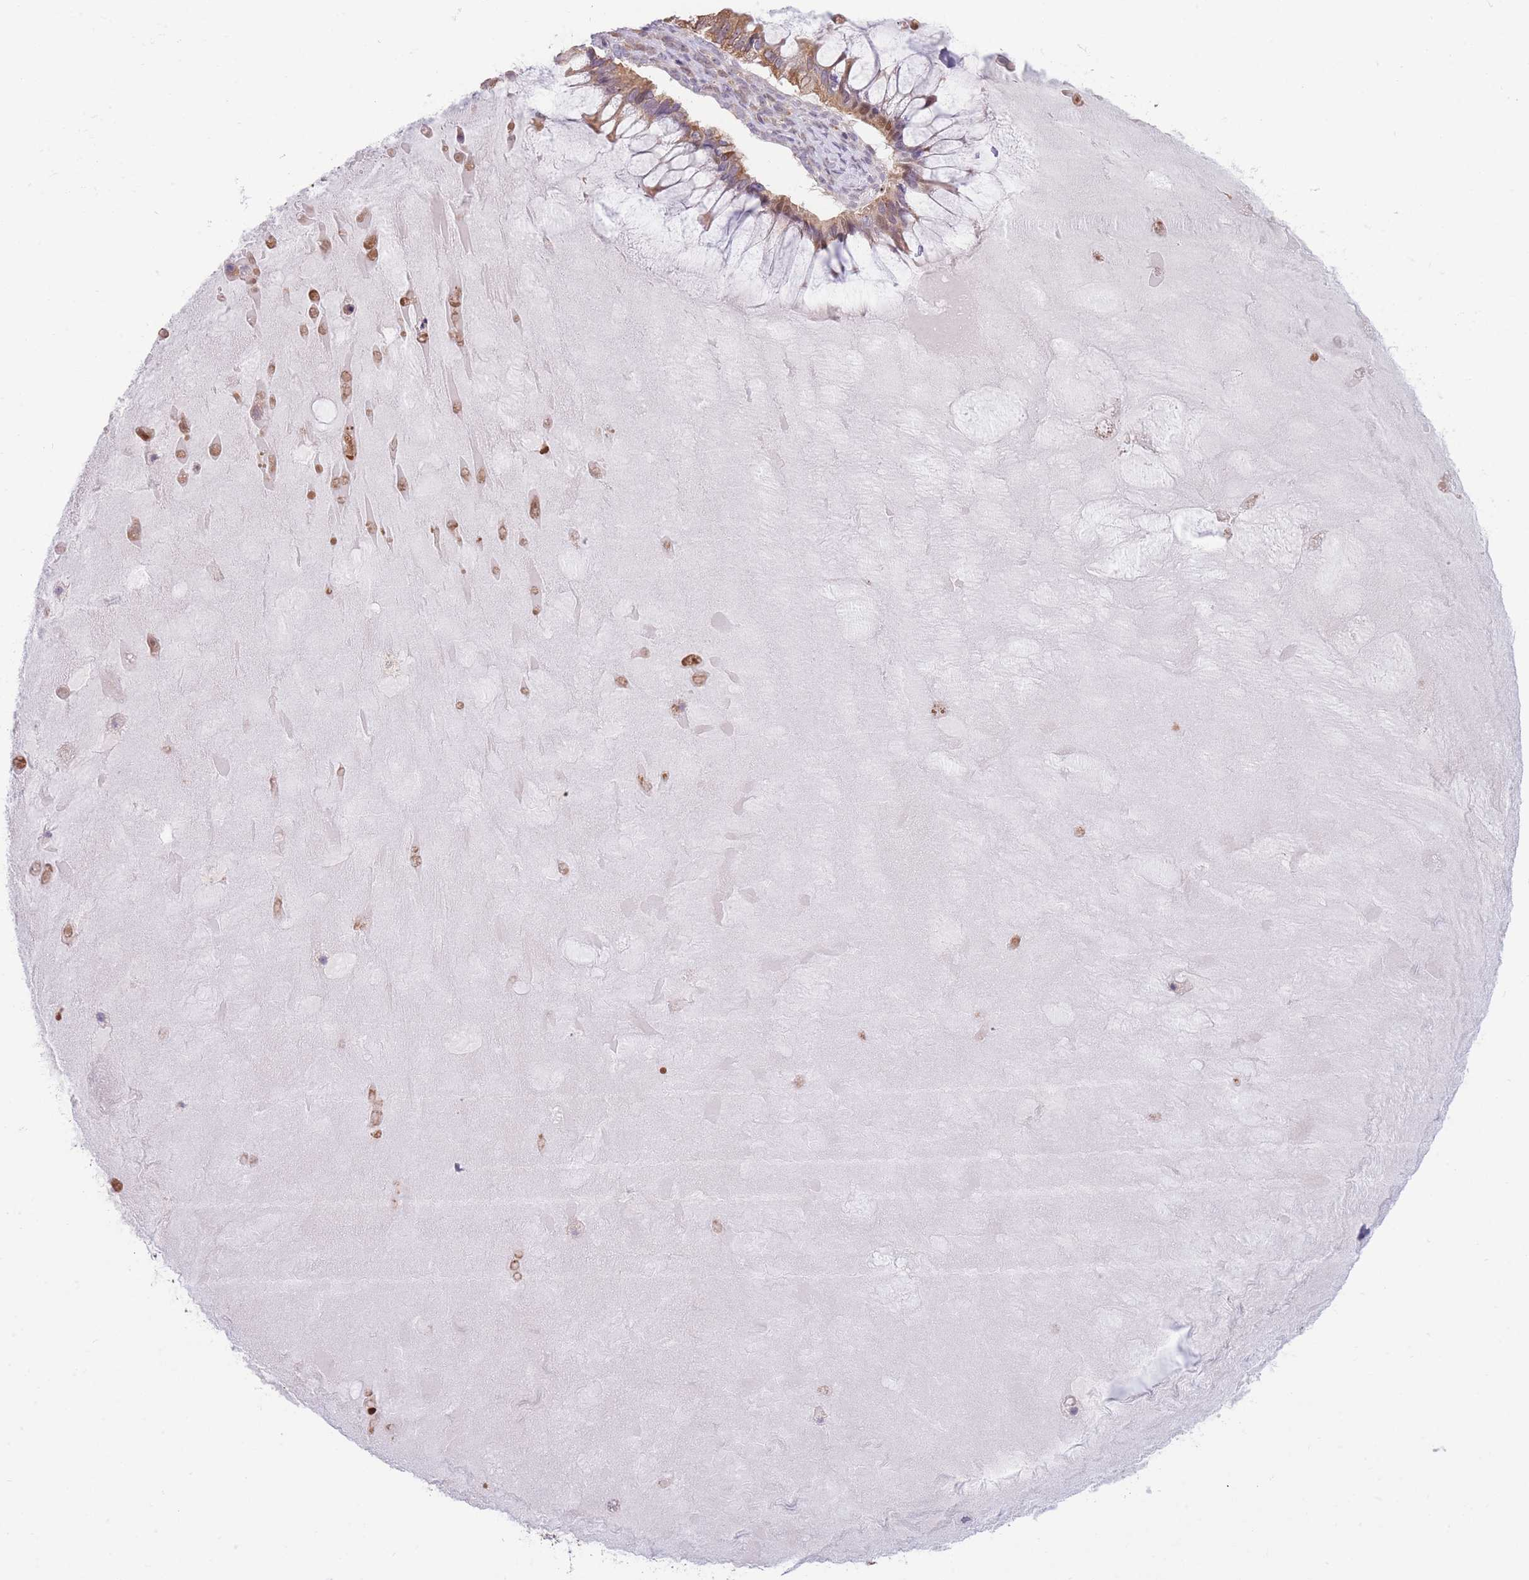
{"staining": {"intensity": "moderate", "quantity": ">75%", "location": "cytoplasmic/membranous"}, "tissue": "ovarian cancer", "cell_type": "Tumor cells", "image_type": "cancer", "snomed": [{"axis": "morphology", "description": "Cystadenocarcinoma, mucinous, NOS"}, {"axis": "topography", "description": "Ovary"}], "caption": "A medium amount of moderate cytoplasmic/membranous positivity is appreciated in about >75% of tumor cells in ovarian cancer tissue.", "gene": "BOLA2B", "patient": {"sex": "female", "age": 61}}